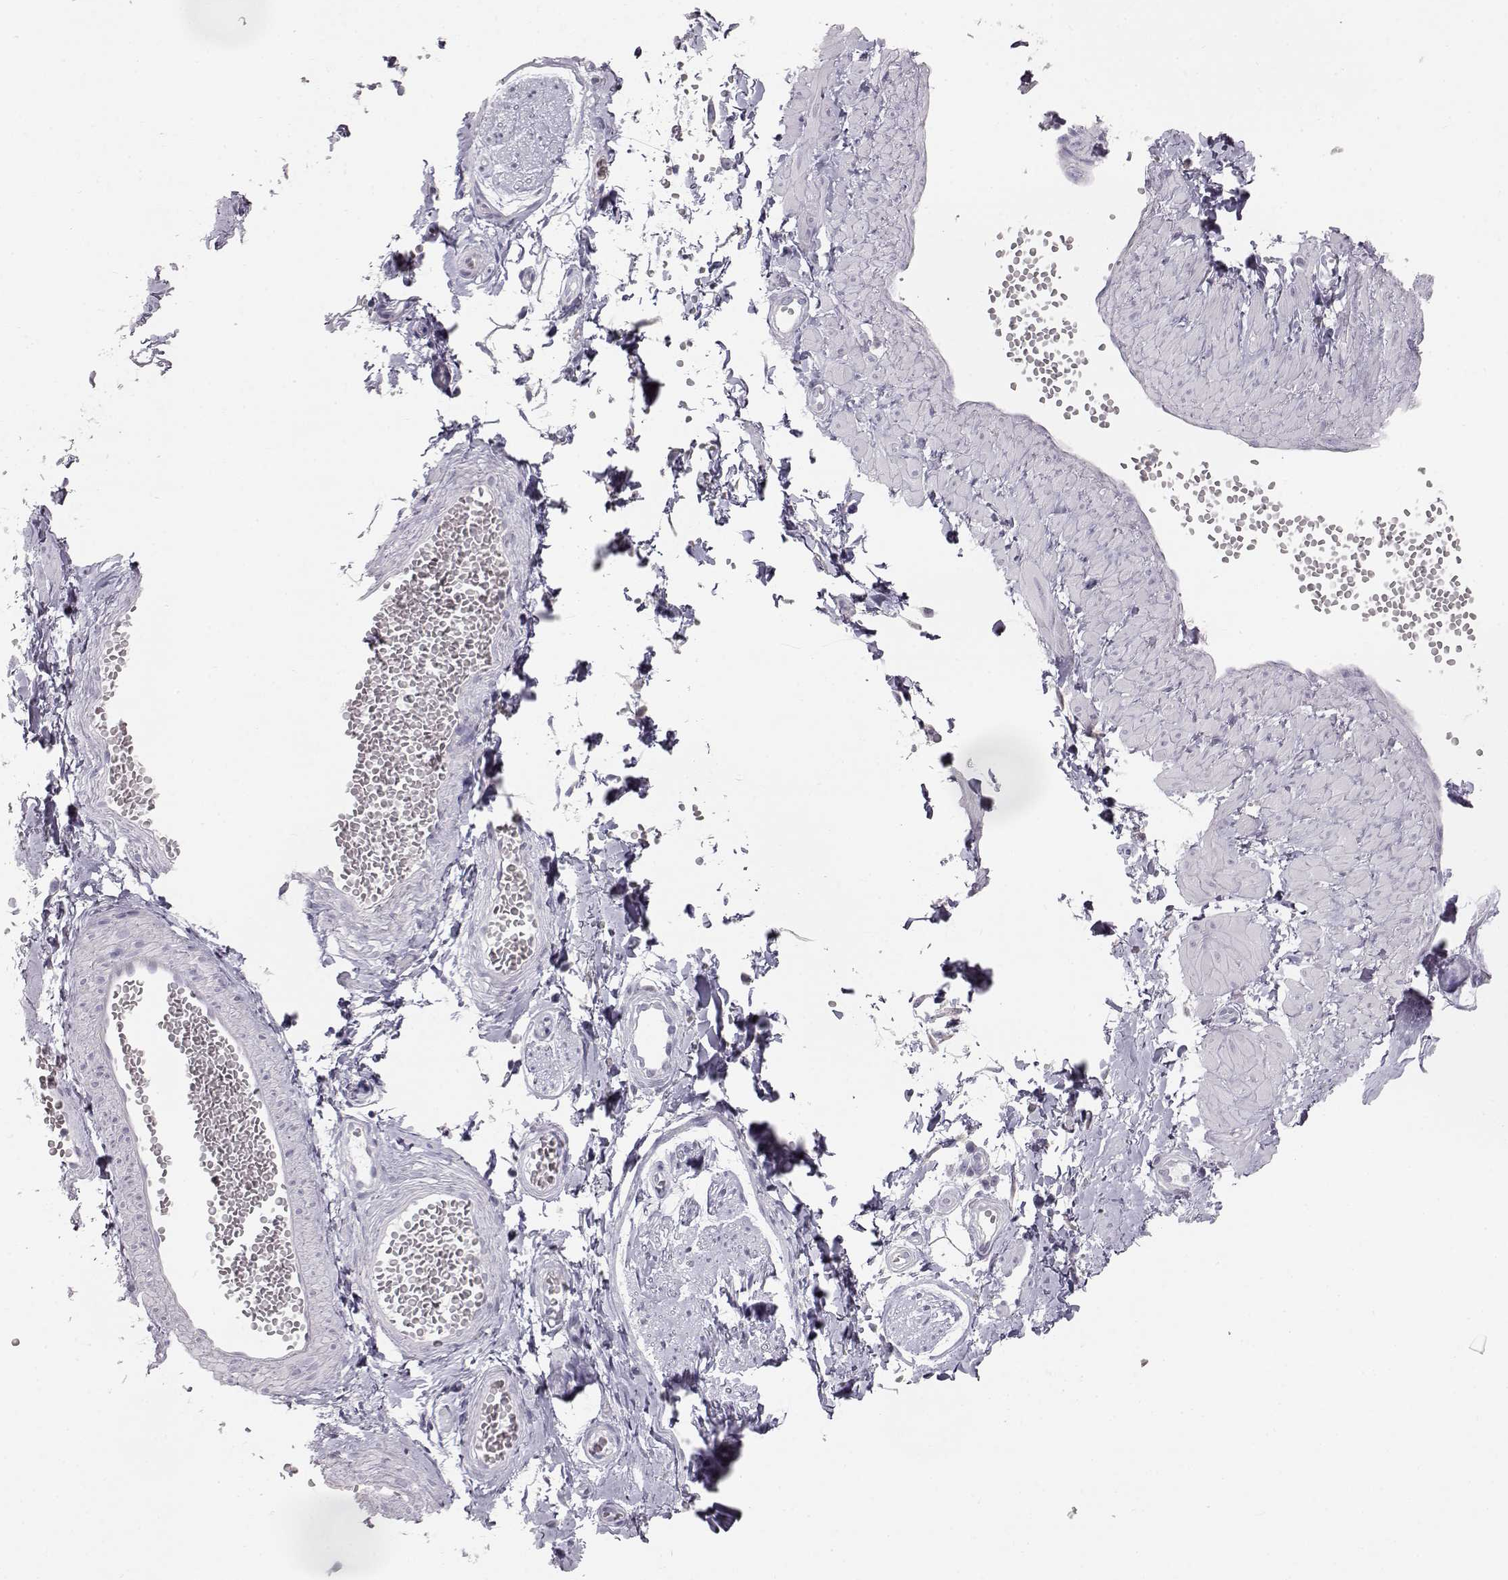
{"staining": {"intensity": "negative", "quantity": "none", "location": "none"}, "tissue": "adipose tissue", "cell_type": "Adipocytes", "image_type": "normal", "snomed": [{"axis": "morphology", "description": "Normal tissue, NOS"}, {"axis": "topography", "description": "Smooth muscle"}, {"axis": "topography", "description": "Peripheral nerve tissue"}], "caption": "Immunohistochemical staining of unremarkable adipose tissue shows no significant expression in adipocytes. Nuclei are stained in blue.", "gene": "KRT31", "patient": {"sex": "male", "age": 22}}